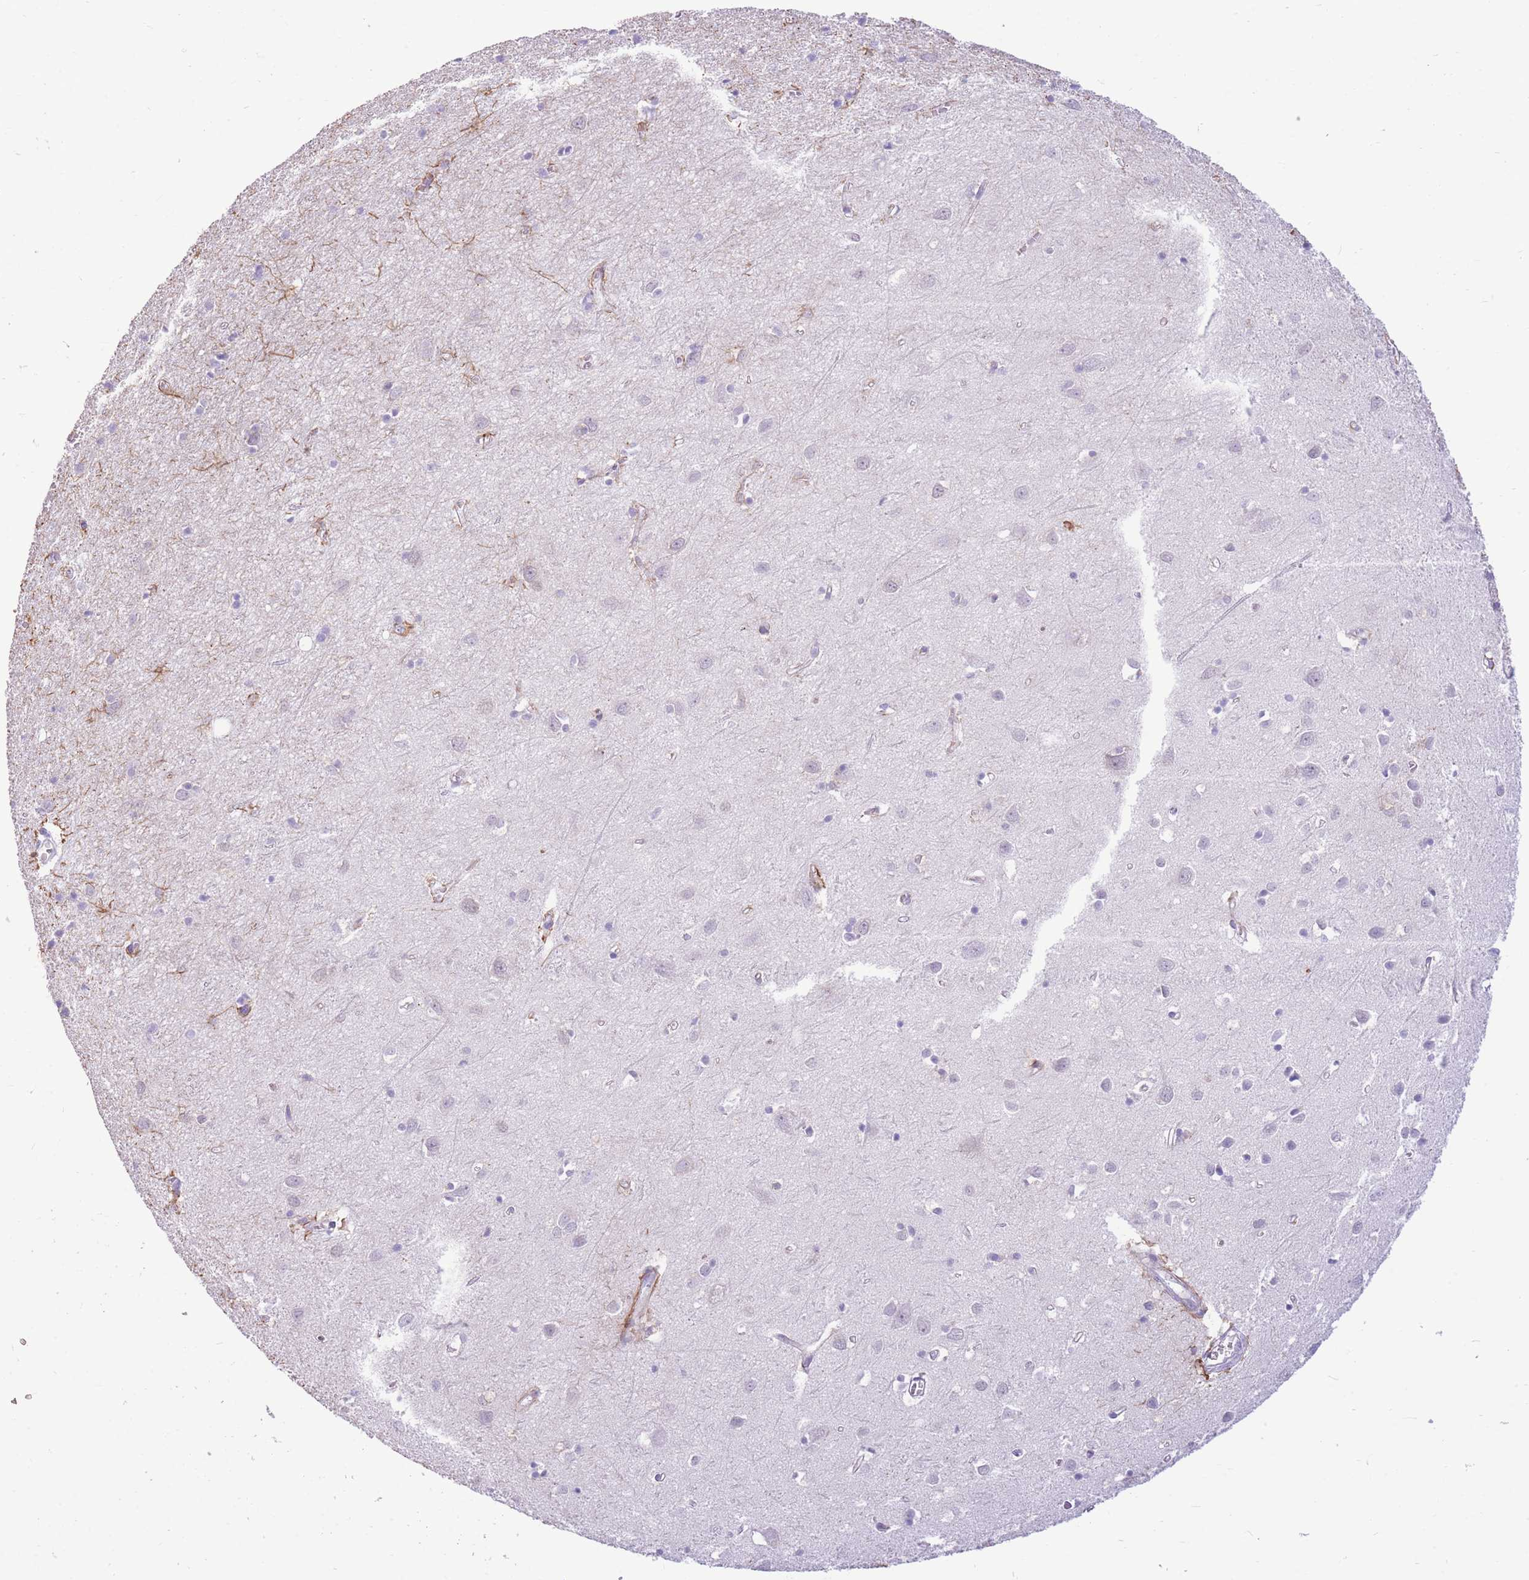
{"staining": {"intensity": "moderate", "quantity": "<25%", "location": "cytoplasmic/membranous"}, "tissue": "cerebral cortex", "cell_type": "Endothelial cells", "image_type": "normal", "snomed": [{"axis": "morphology", "description": "Normal tissue, NOS"}, {"axis": "topography", "description": "Cerebral cortex"}], "caption": "Human cerebral cortex stained with a brown dye shows moderate cytoplasmic/membranous positive staining in approximately <25% of endothelial cells.", "gene": "ZNF311", "patient": {"sex": "female", "age": 64}}